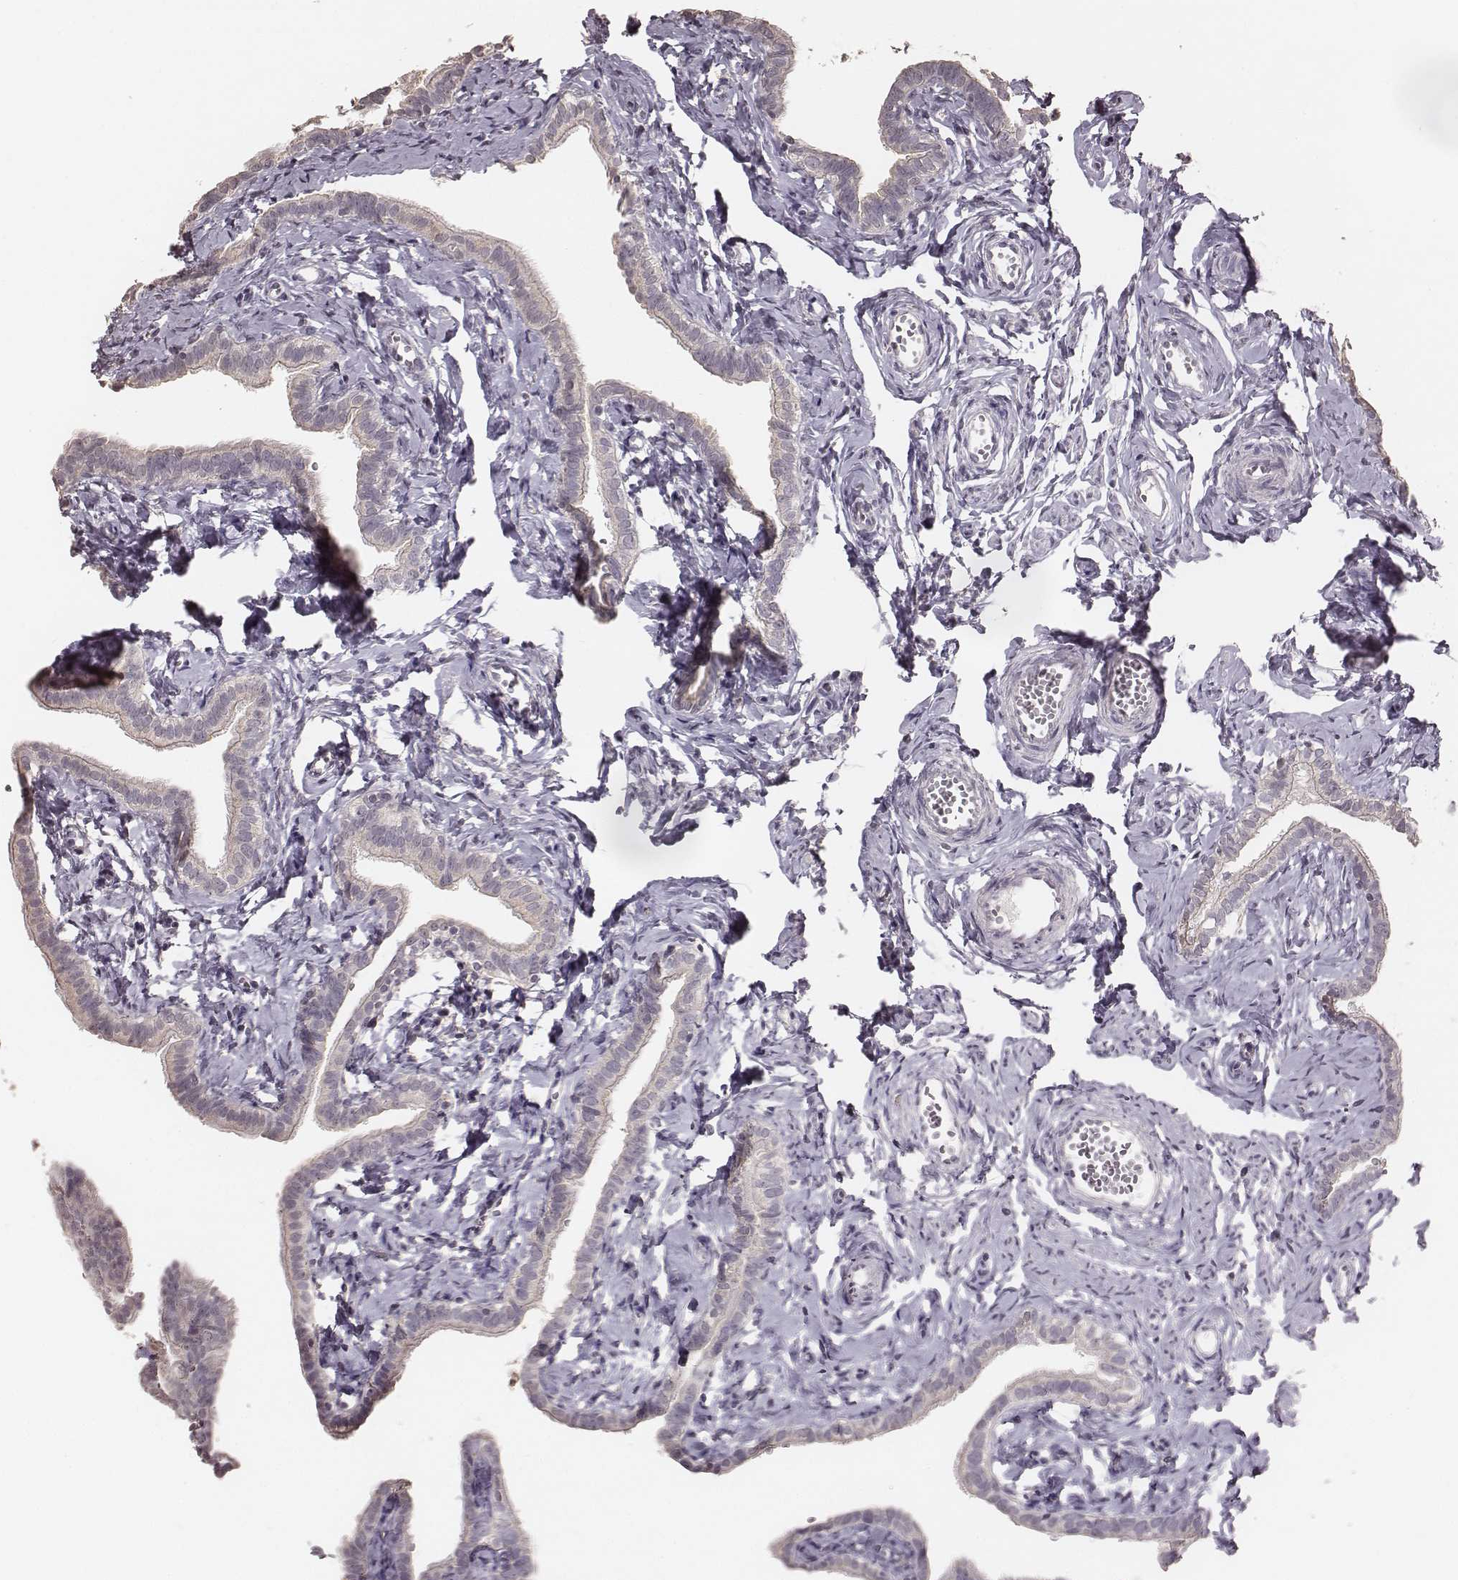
{"staining": {"intensity": "negative", "quantity": "none", "location": "none"}, "tissue": "fallopian tube", "cell_type": "Glandular cells", "image_type": "normal", "snomed": [{"axis": "morphology", "description": "Normal tissue, NOS"}, {"axis": "topography", "description": "Fallopian tube"}], "caption": "DAB (3,3'-diaminobenzidine) immunohistochemical staining of normal fallopian tube reveals no significant staining in glandular cells.", "gene": "LY6K", "patient": {"sex": "female", "age": 41}}